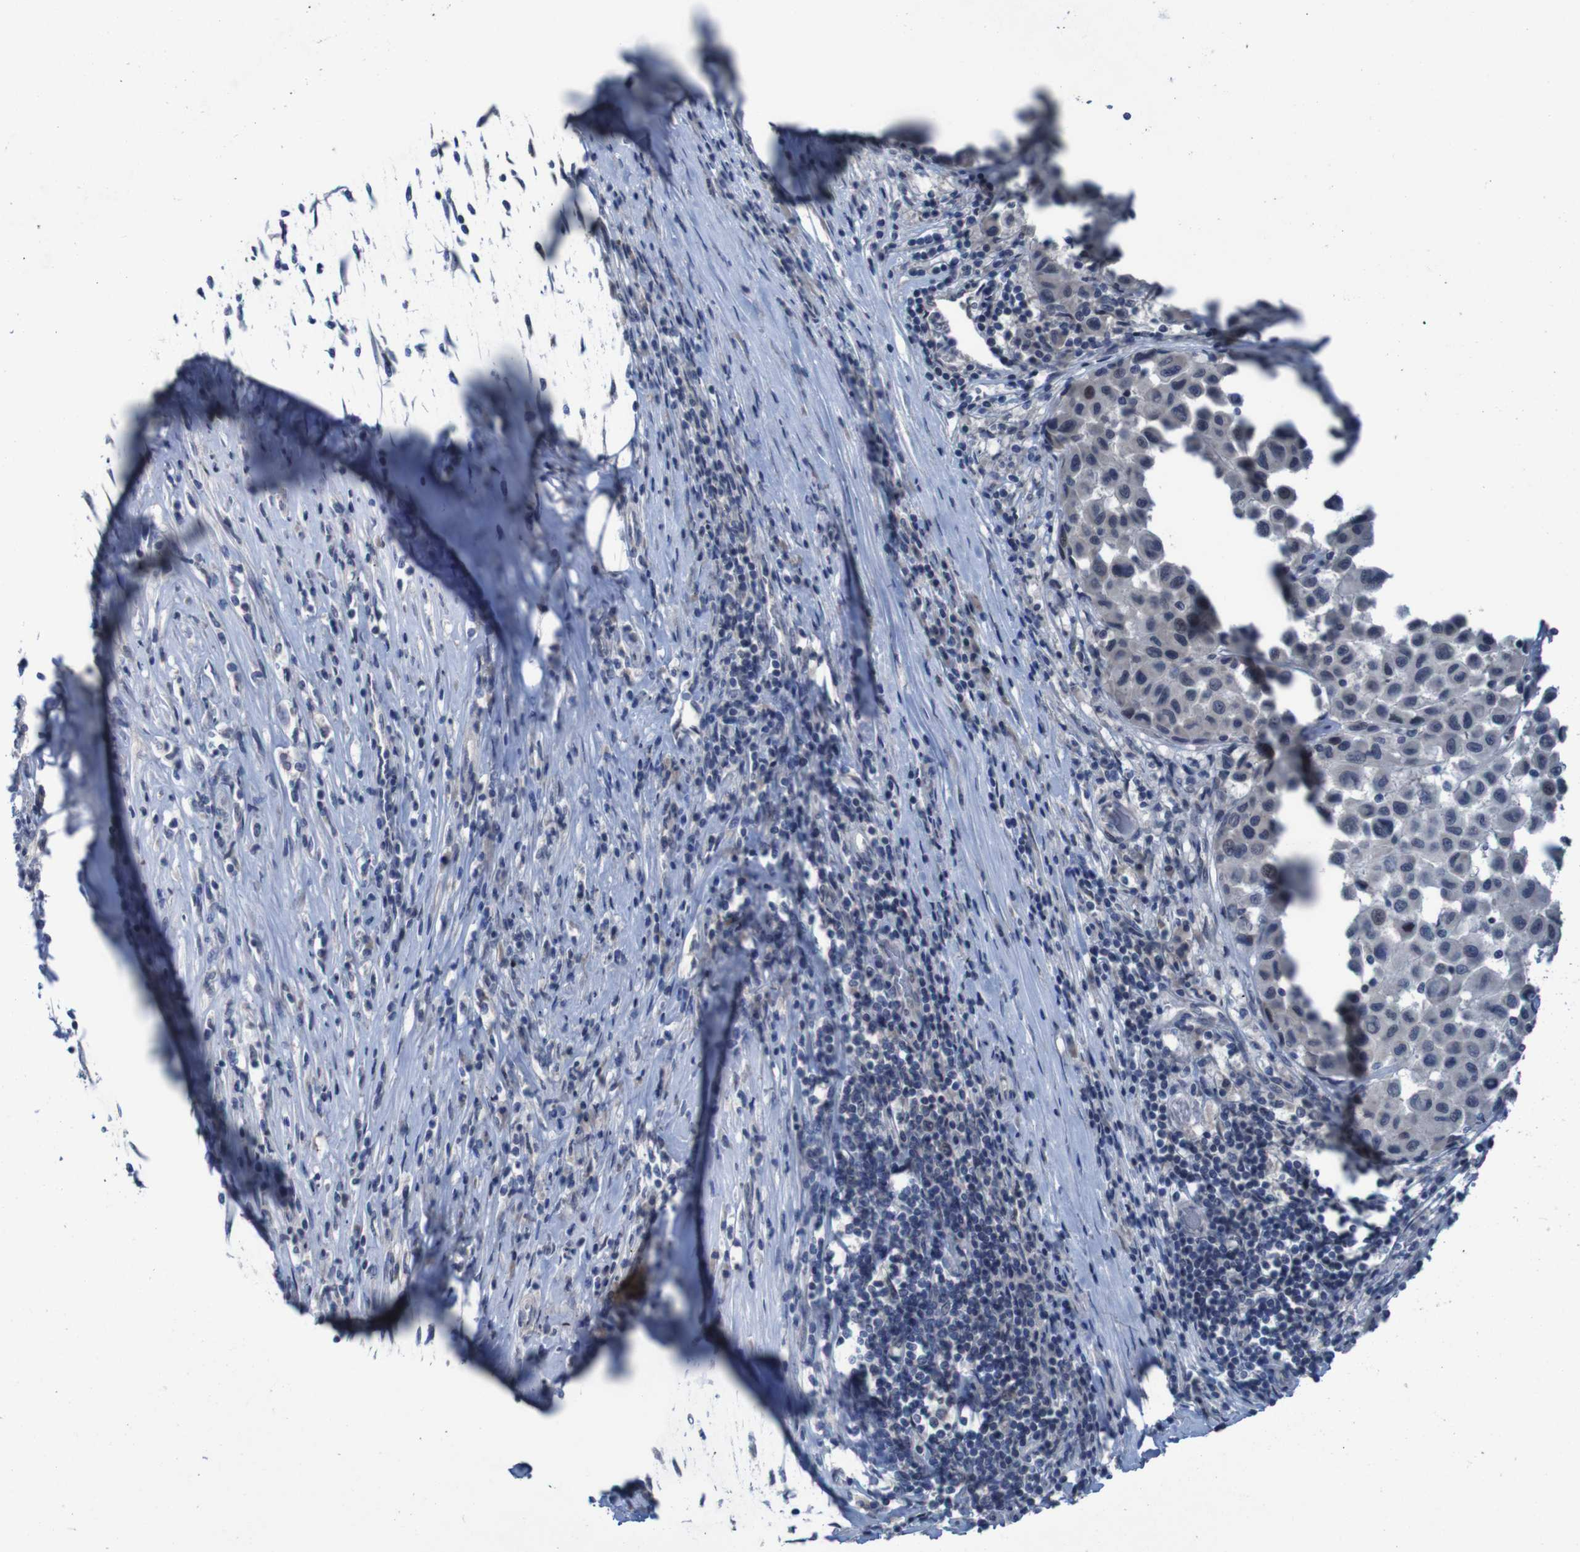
{"staining": {"intensity": "negative", "quantity": "none", "location": "none"}, "tissue": "melanoma", "cell_type": "Tumor cells", "image_type": "cancer", "snomed": [{"axis": "morphology", "description": "Malignant melanoma, Metastatic site"}, {"axis": "topography", "description": "Lymph node"}], "caption": "Tumor cells are negative for brown protein staining in melanoma. The staining was performed using DAB (3,3'-diaminobenzidine) to visualize the protein expression in brown, while the nuclei were stained in blue with hematoxylin (Magnification: 20x).", "gene": "CLDN18", "patient": {"sex": "male", "age": 61}}